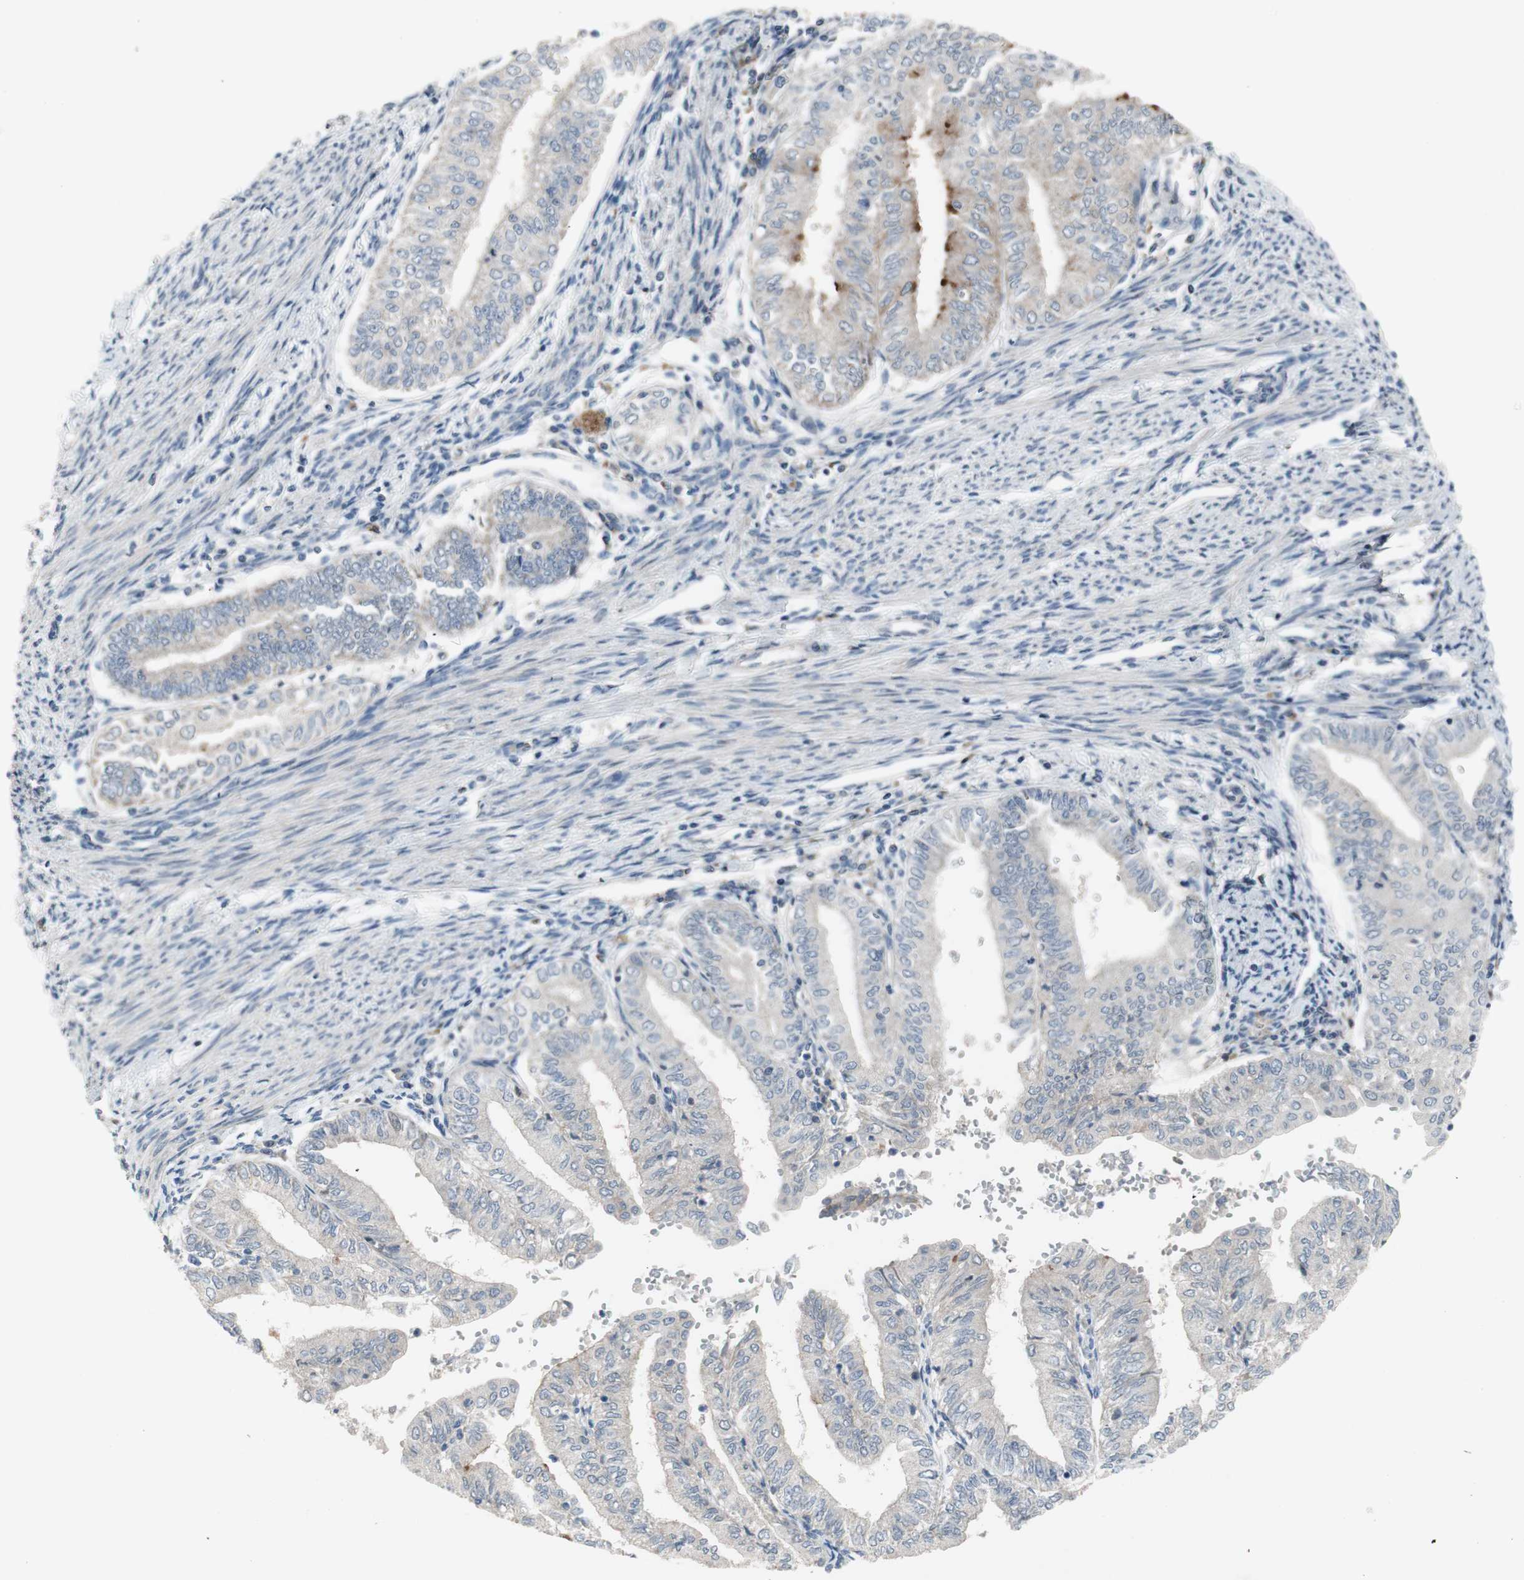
{"staining": {"intensity": "strong", "quantity": "<25%", "location": "cytoplasmic/membranous"}, "tissue": "endometrial cancer", "cell_type": "Tumor cells", "image_type": "cancer", "snomed": [{"axis": "morphology", "description": "Adenocarcinoma, NOS"}, {"axis": "topography", "description": "Endometrium"}], "caption": "This is an image of IHC staining of endometrial adenocarcinoma, which shows strong expression in the cytoplasmic/membranous of tumor cells.", "gene": "TACR3", "patient": {"sex": "female", "age": 66}}